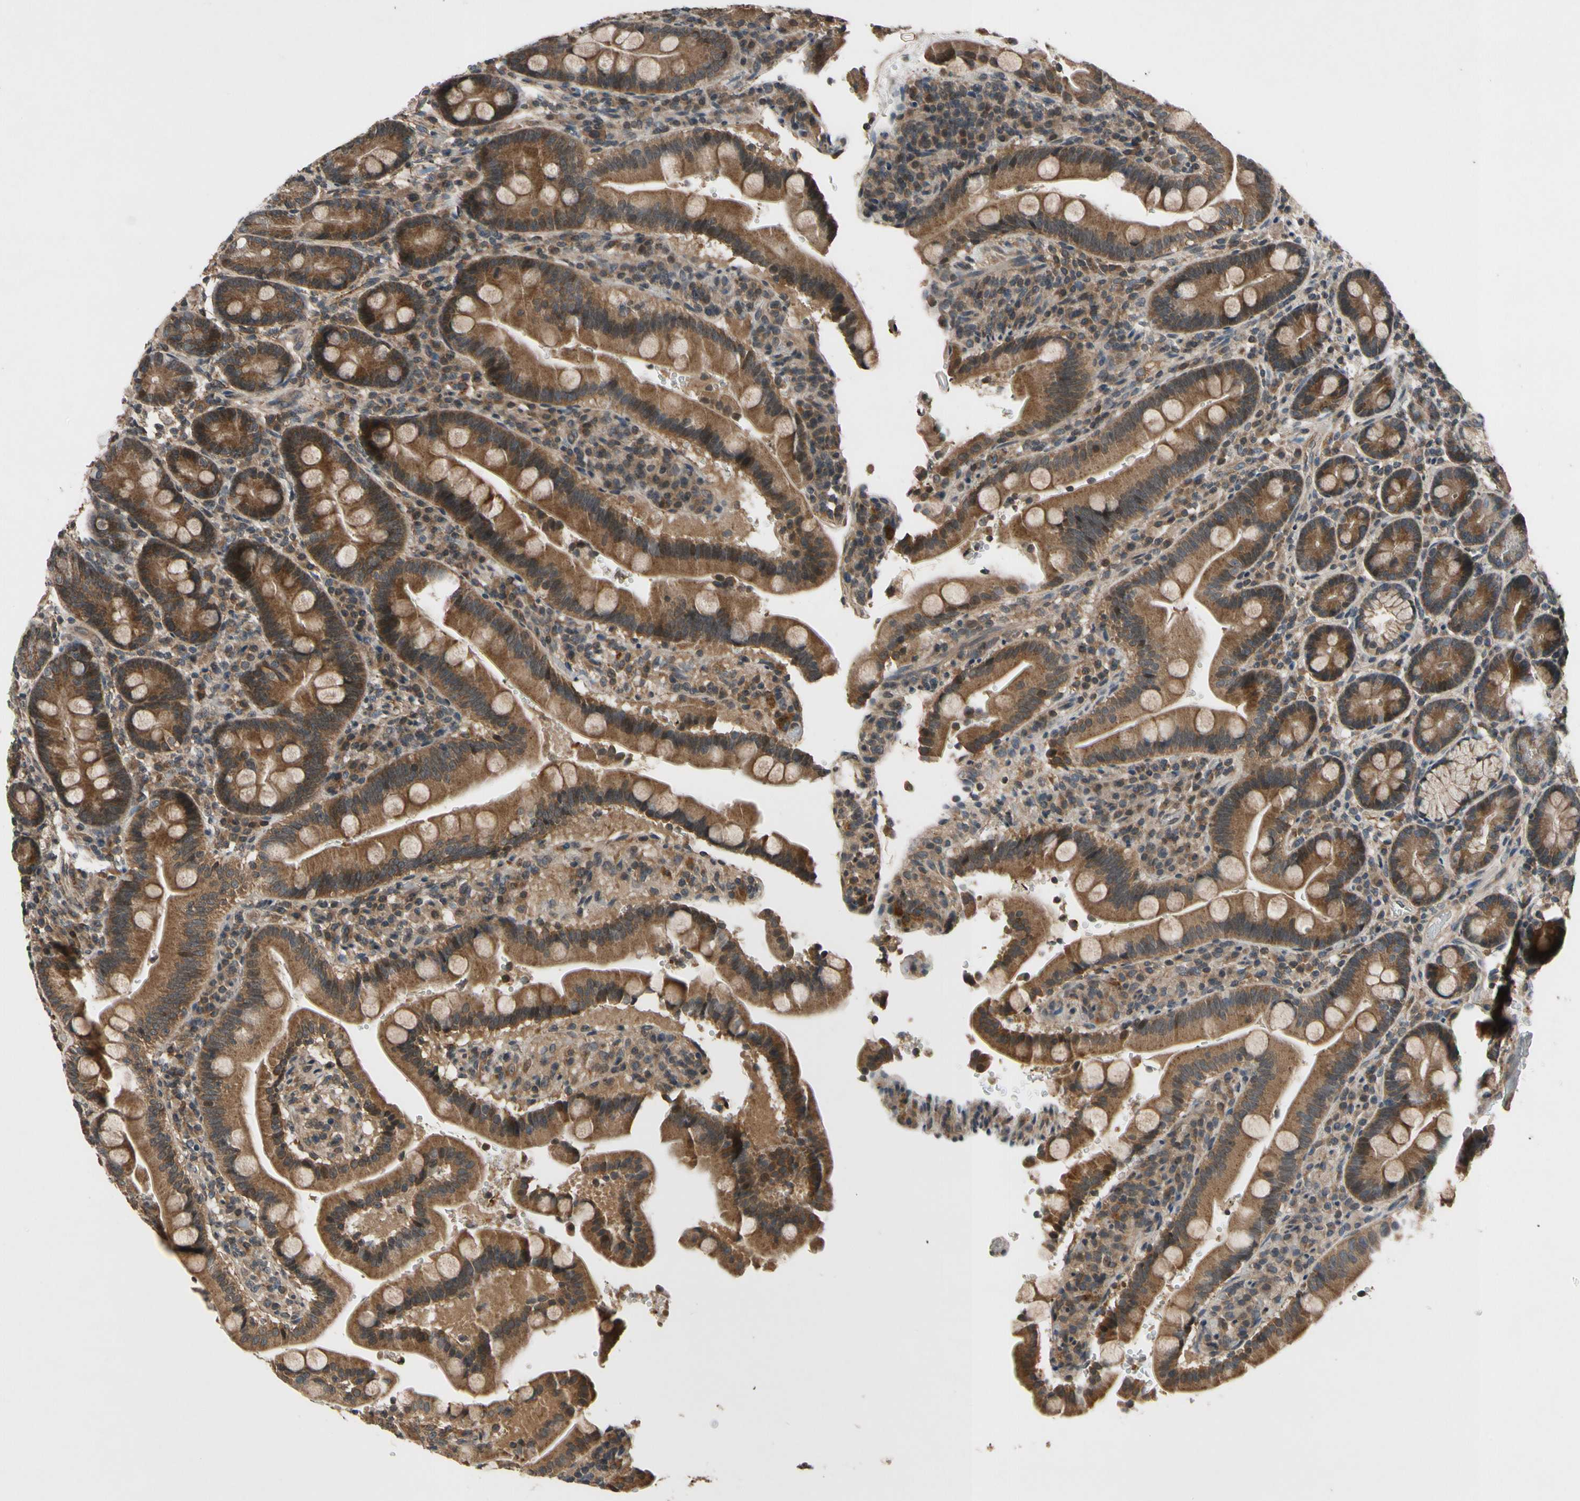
{"staining": {"intensity": "moderate", "quantity": ">75%", "location": "cytoplasmic/membranous"}, "tissue": "duodenum", "cell_type": "Glandular cells", "image_type": "normal", "snomed": [{"axis": "morphology", "description": "Normal tissue, NOS"}, {"axis": "topography", "description": "Small intestine, NOS"}], "caption": "Moderate cytoplasmic/membranous positivity for a protein is present in about >75% of glandular cells of unremarkable duodenum using immunohistochemistry.", "gene": "MBTPS2", "patient": {"sex": "female", "age": 71}}